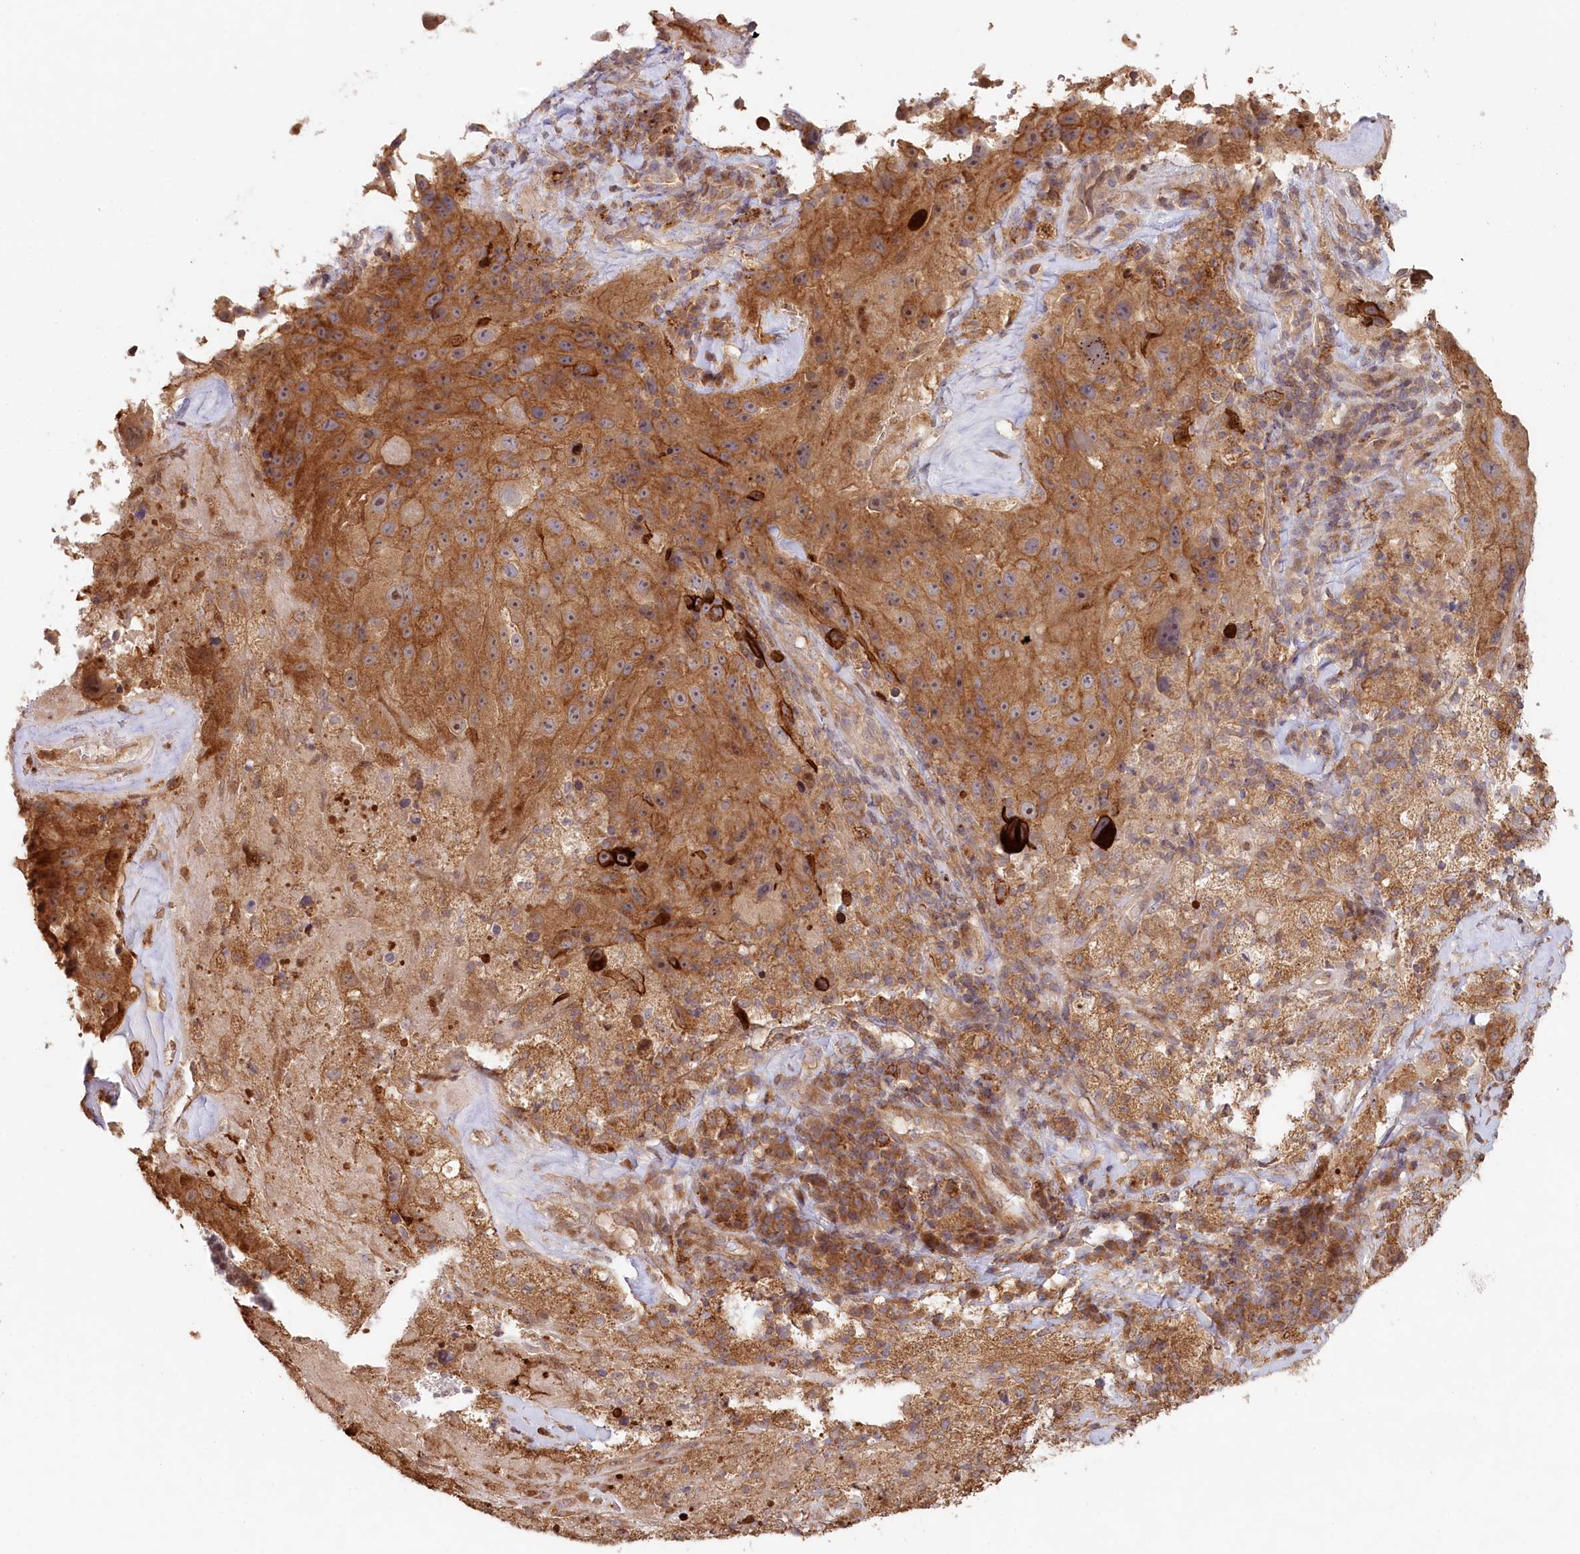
{"staining": {"intensity": "moderate", "quantity": ">75%", "location": "cytoplasmic/membranous"}, "tissue": "melanoma", "cell_type": "Tumor cells", "image_type": "cancer", "snomed": [{"axis": "morphology", "description": "Malignant melanoma, Metastatic site"}, {"axis": "topography", "description": "Lymph node"}], "caption": "Immunohistochemistry staining of melanoma, which displays medium levels of moderate cytoplasmic/membranous positivity in about >75% of tumor cells indicating moderate cytoplasmic/membranous protein staining. The staining was performed using DAB (brown) for protein detection and nuclei were counterstained in hematoxylin (blue).", "gene": "HAL", "patient": {"sex": "male", "age": 62}}